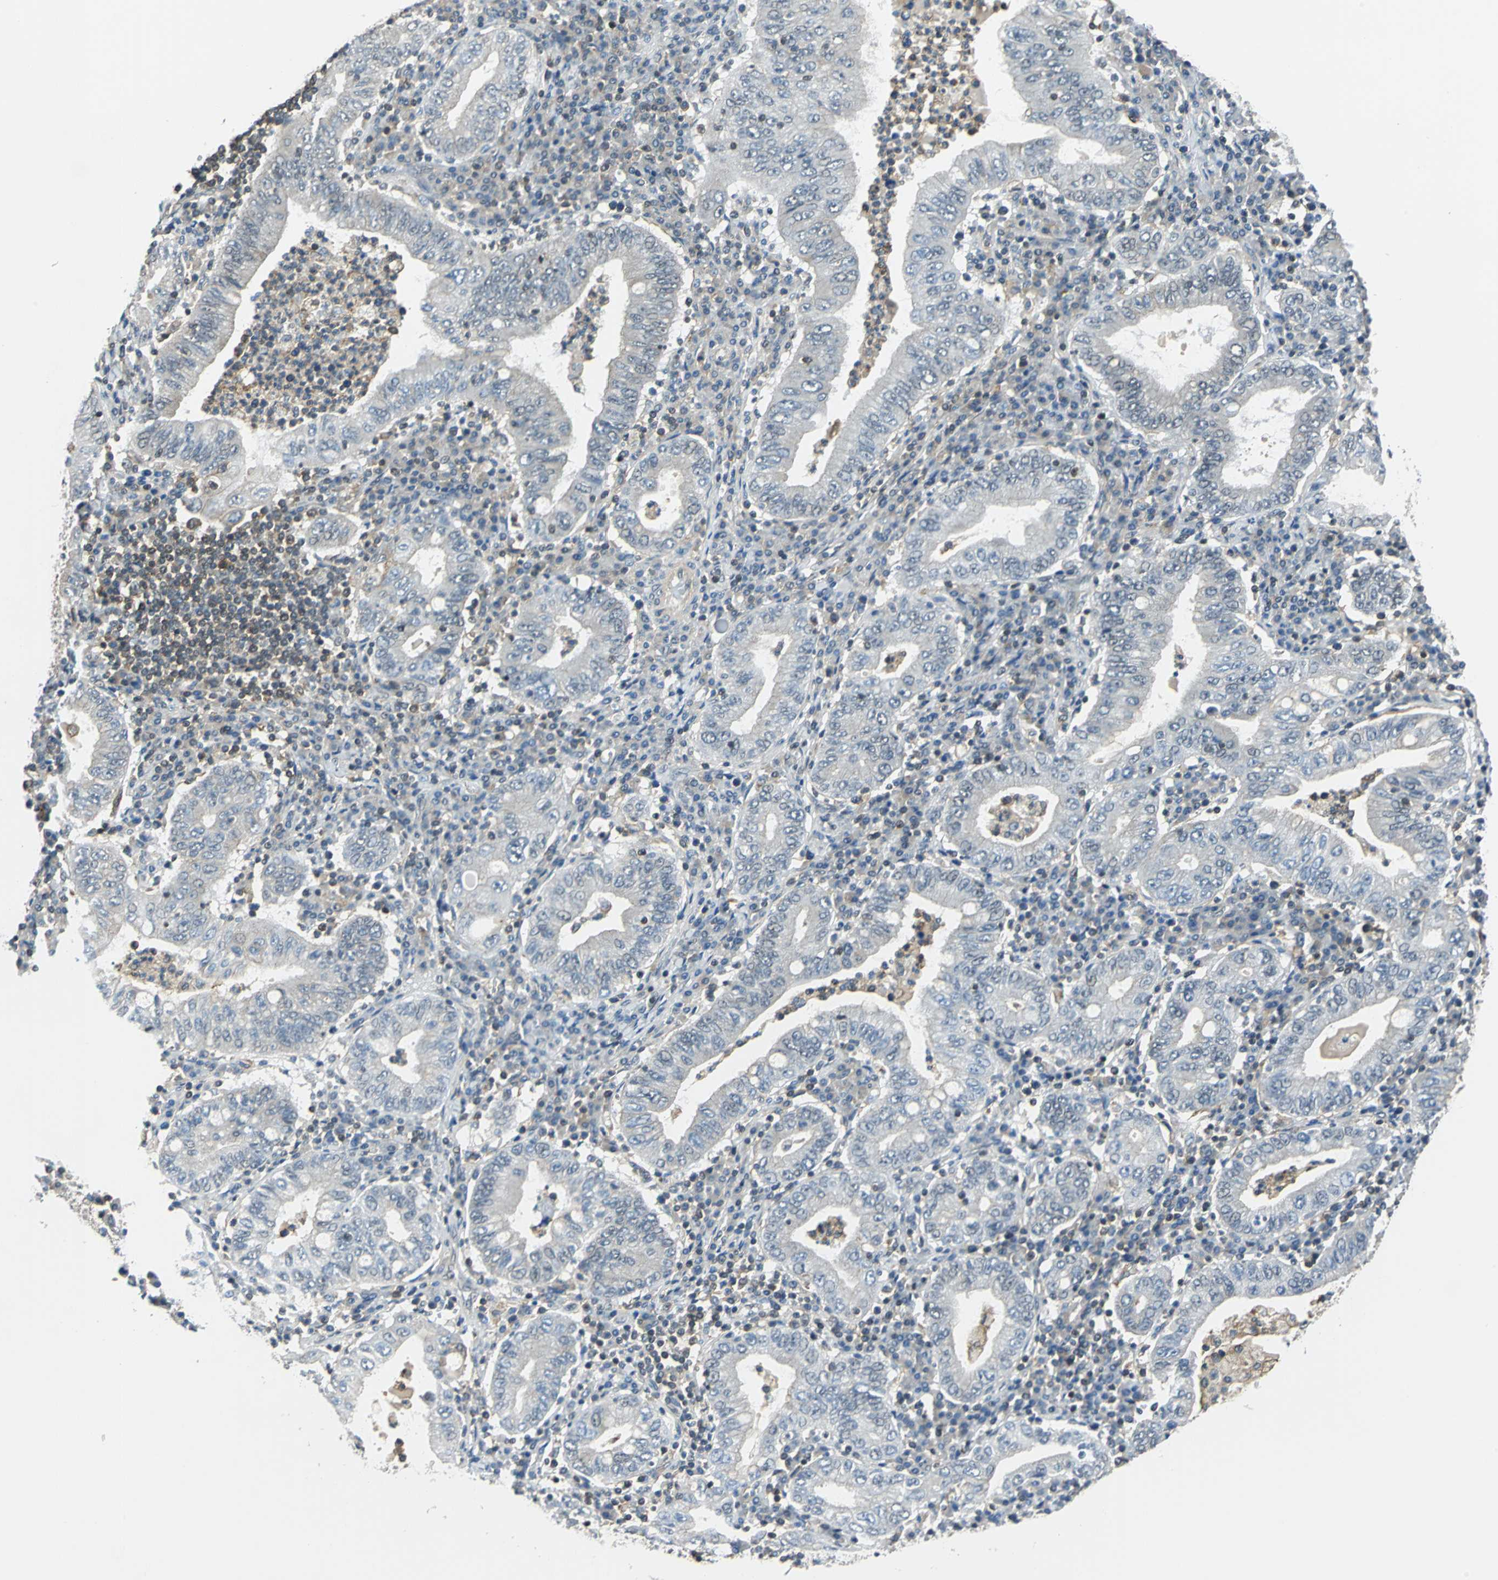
{"staining": {"intensity": "negative", "quantity": "none", "location": "none"}, "tissue": "stomach cancer", "cell_type": "Tumor cells", "image_type": "cancer", "snomed": [{"axis": "morphology", "description": "Normal tissue, NOS"}, {"axis": "morphology", "description": "Adenocarcinoma, NOS"}, {"axis": "topography", "description": "Esophagus"}, {"axis": "topography", "description": "Stomach, upper"}, {"axis": "topography", "description": "Peripheral nerve tissue"}], "caption": "Immunohistochemistry (IHC) of human stomach adenocarcinoma exhibits no positivity in tumor cells.", "gene": "ARPC3", "patient": {"sex": "male", "age": 62}}